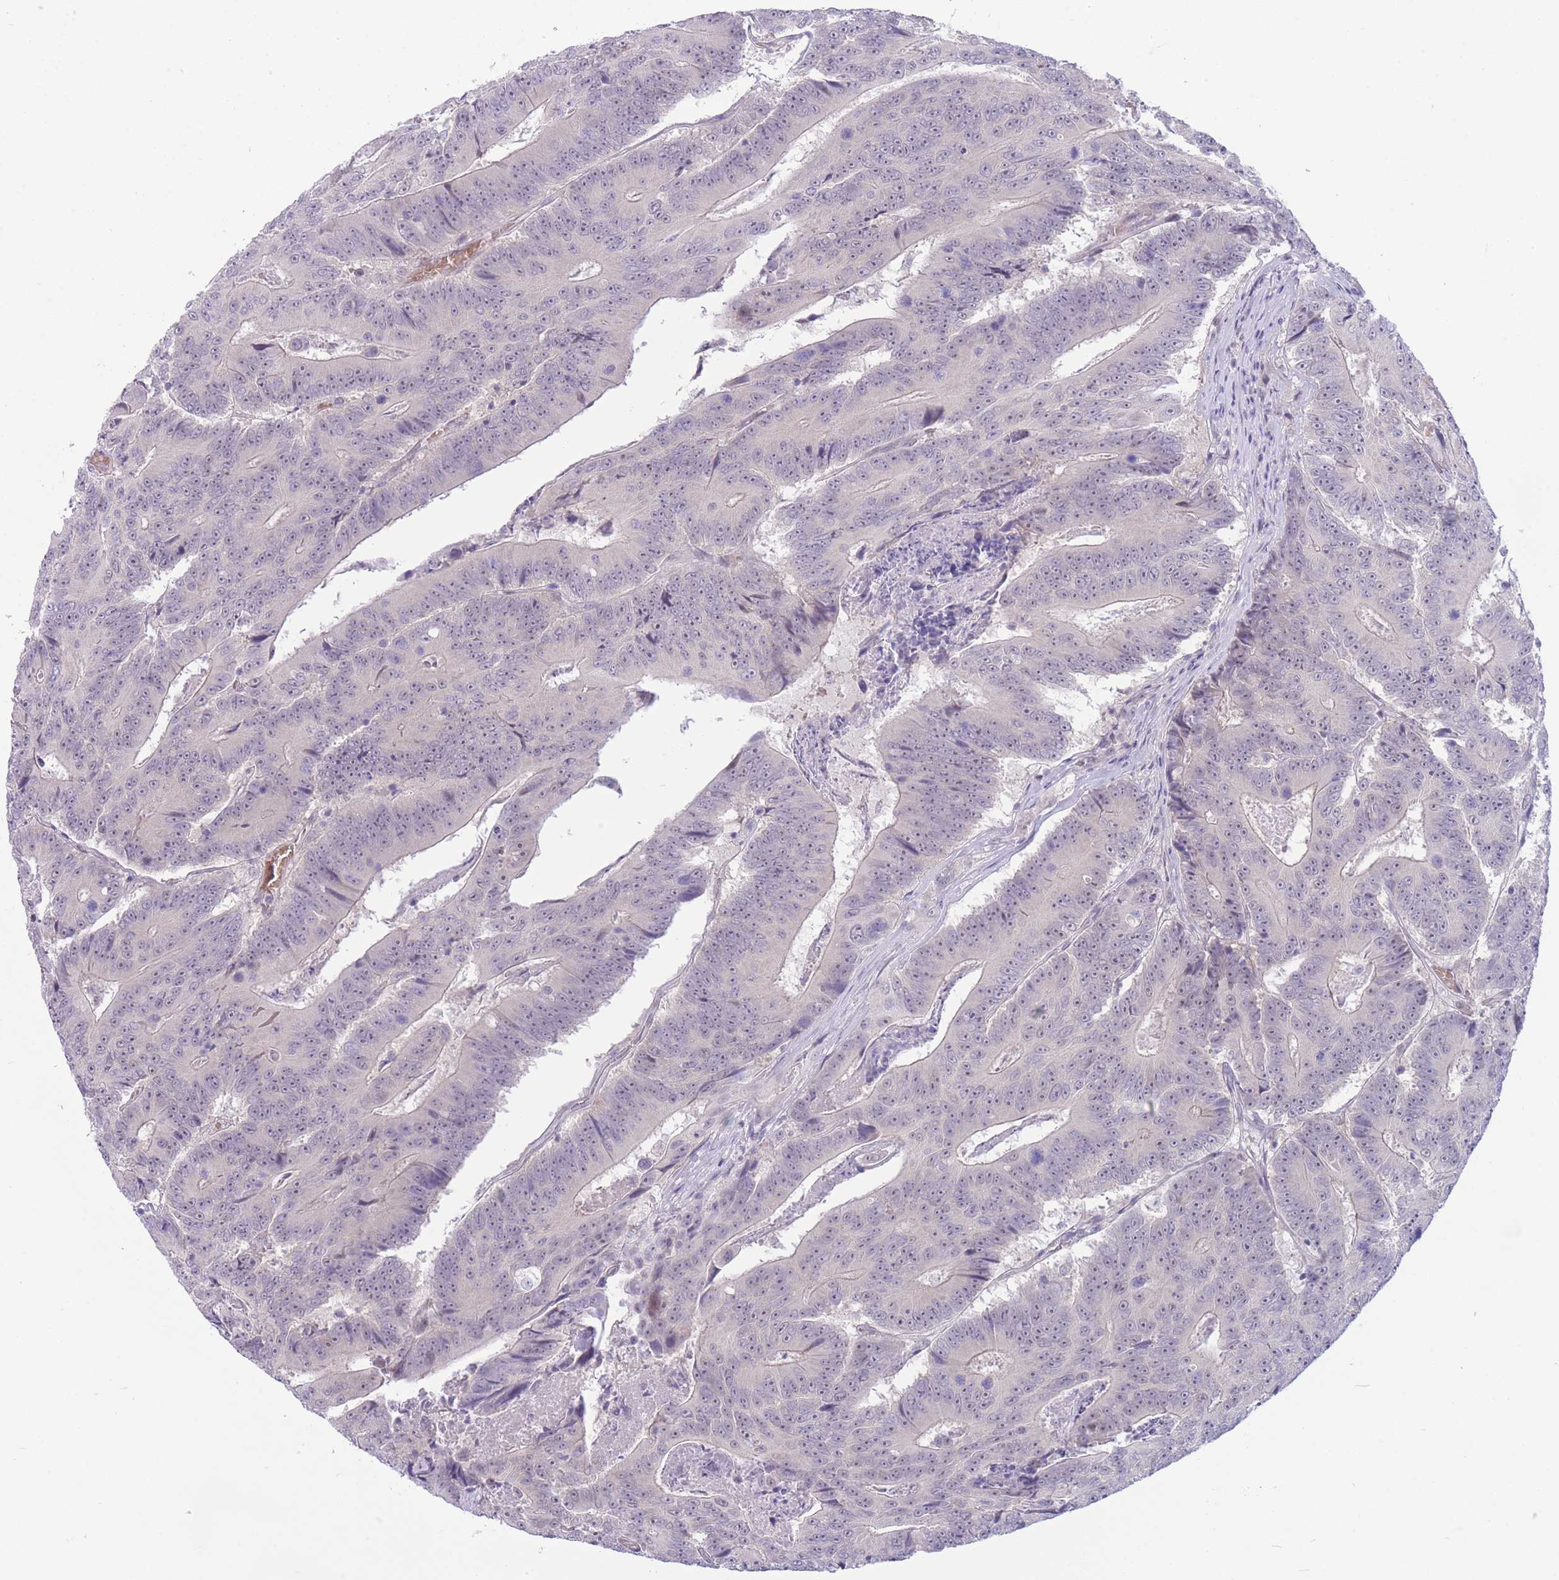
{"staining": {"intensity": "negative", "quantity": "none", "location": "none"}, "tissue": "colorectal cancer", "cell_type": "Tumor cells", "image_type": "cancer", "snomed": [{"axis": "morphology", "description": "Adenocarcinoma, NOS"}, {"axis": "topography", "description": "Colon"}], "caption": "This is an IHC histopathology image of human adenocarcinoma (colorectal). There is no staining in tumor cells.", "gene": "FBXO46", "patient": {"sex": "male", "age": 83}}